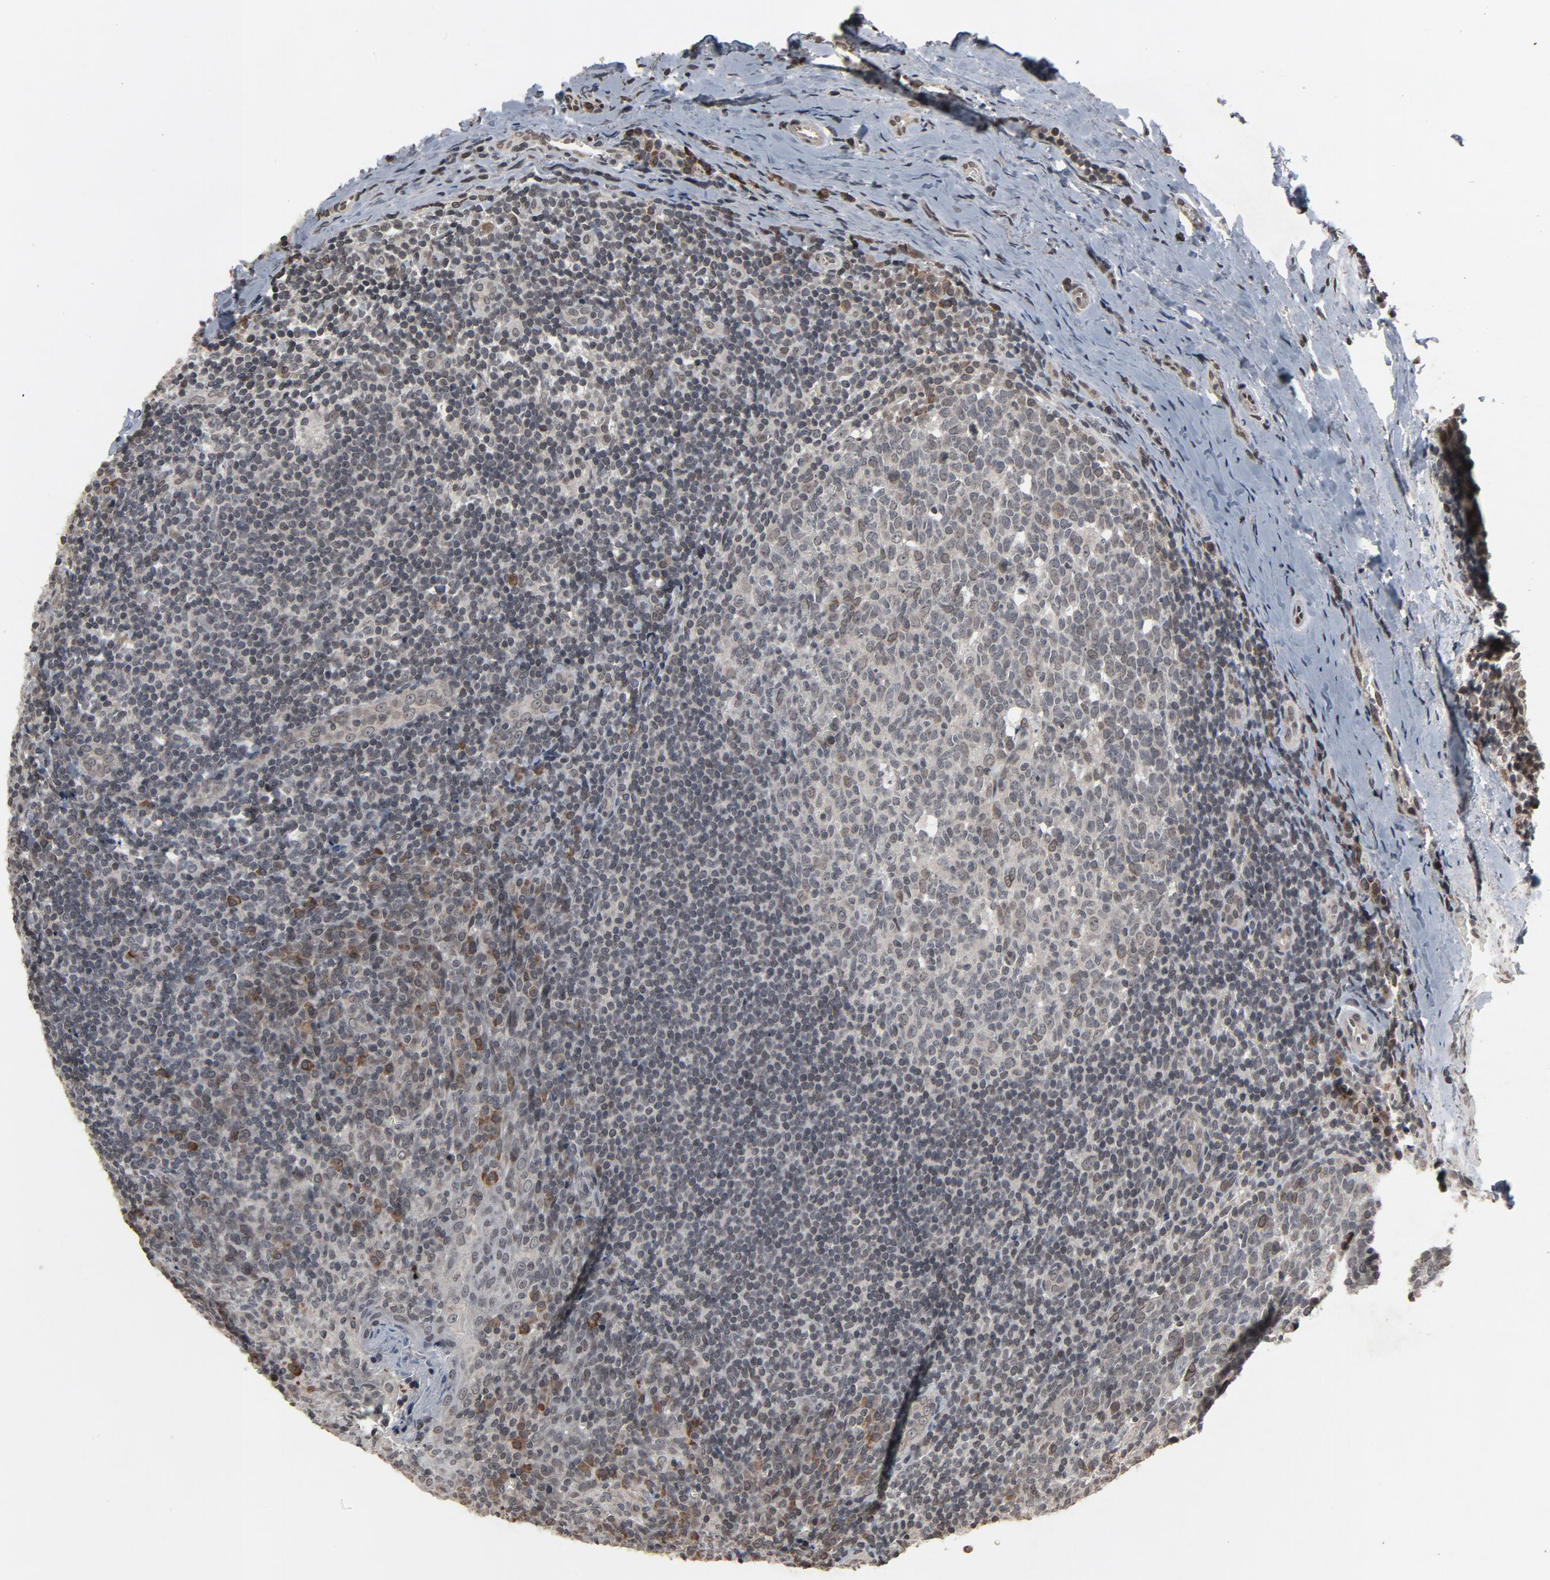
{"staining": {"intensity": "negative", "quantity": "none", "location": "none"}, "tissue": "tonsil", "cell_type": "Germinal center cells", "image_type": "normal", "snomed": [{"axis": "morphology", "description": "Normal tissue, NOS"}, {"axis": "topography", "description": "Tonsil"}], "caption": "Germinal center cells are negative for brown protein staining in unremarkable tonsil.", "gene": "POM121", "patient": {"sex": "male", "age": 31}}